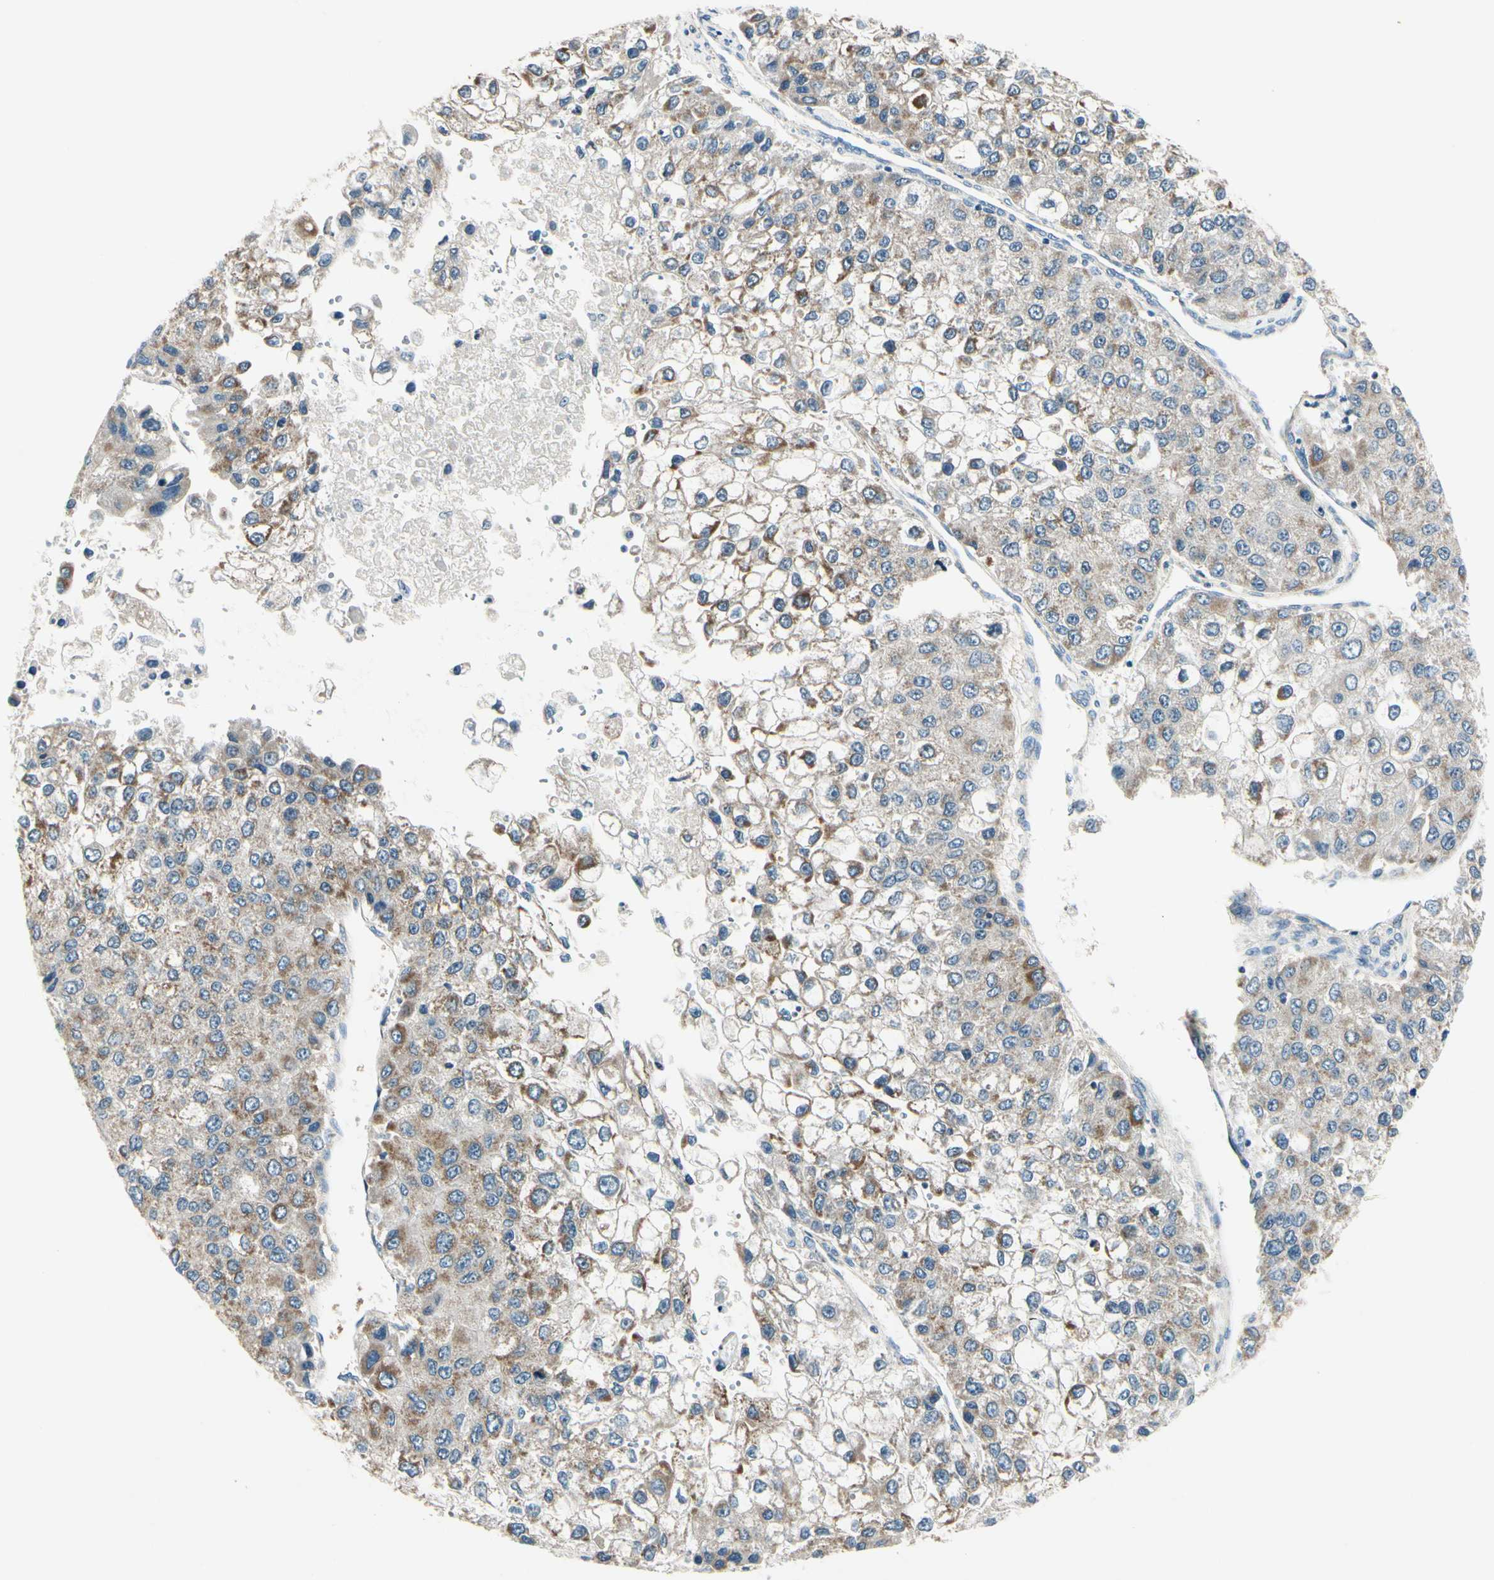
{"staining": {"intensity": "moderate", "quantity": "<25%", "location": "cytoplasmic/membranous"}, "tissue": "liver cancer", "cell_type": "Tumor cells", "image_type": "cancer", "snomed": [{"axis": "morphology", "description": "Carcinoma, Hepatocellular, NOS"}, {"axis": "topography", "description": "Liver"}], "caption": "IHC image of neoplastic tissue: liver hepatocellular carcinoma stained using immunohistochemistry displays low levels of moderate protein expression localized specifically in the cytoplasmic/membranous of tumor cells, appearing as a cytoplasmic/membranous brown color.", "gene": "PEBP1", "patient": {"sex": "female", "age": 66}}